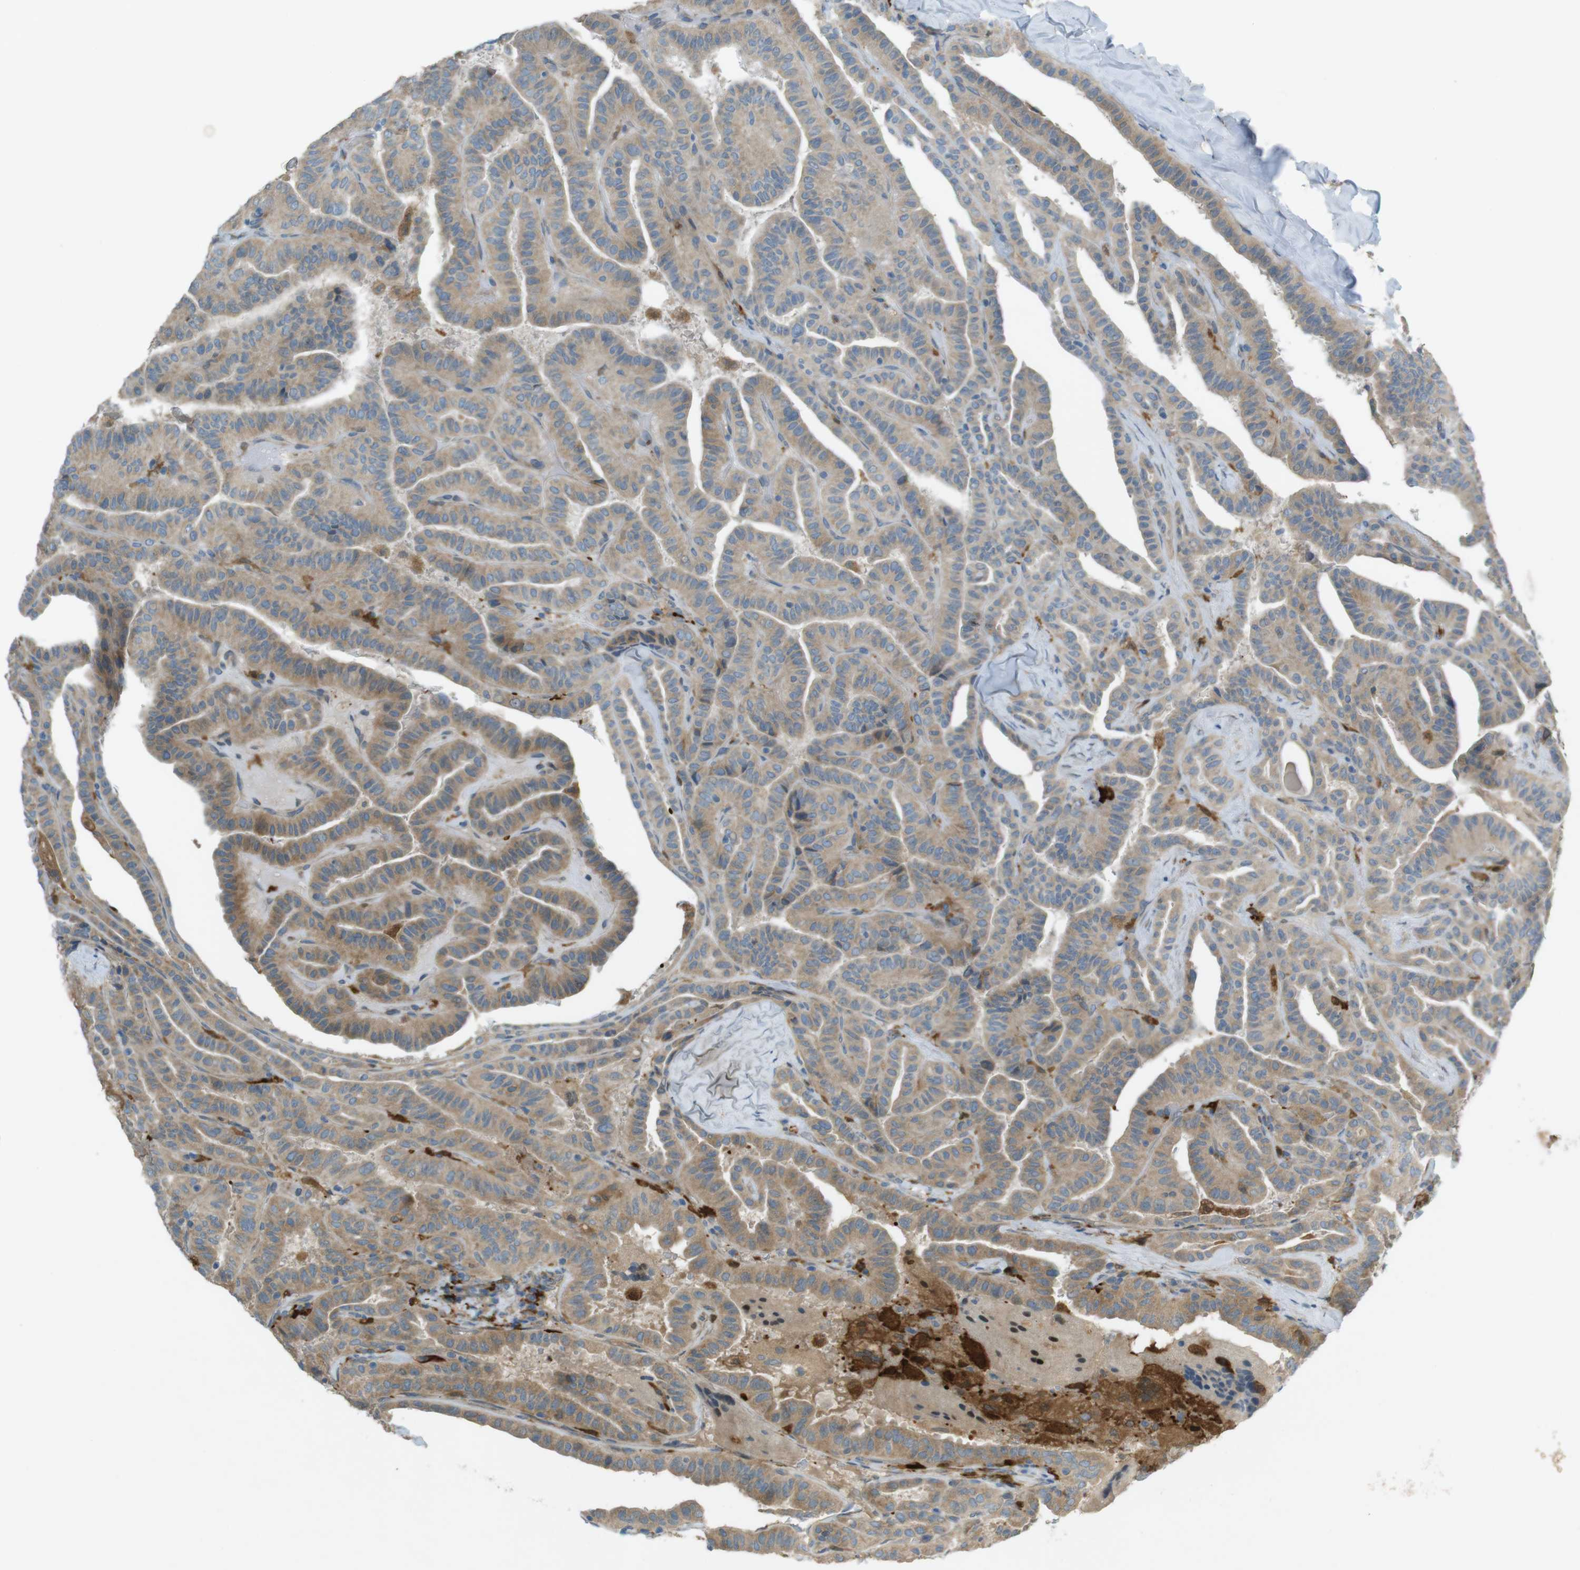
{"staining": {"intensity": "moderate", "quantity": ">75%", "location": "cytoplasmic/membranous"}, "tissue": "thyroid cancer", "cell_type": "Tumor cells", "image_type": "cancer", "snomed": [{"axis": "morphology", "description": "Papillary adenocarcinoma, NOS"}, {"axis": "topography", "description": "Thyroid gland"}], "caption": "A micrograph of human thyroid cancer stained for a protein demonstrates moderate cytoplasmic/membranous brown staining in tumor cells.", "gene": "TMEM41B", "patient": {"sex": "male", "age": 77}}